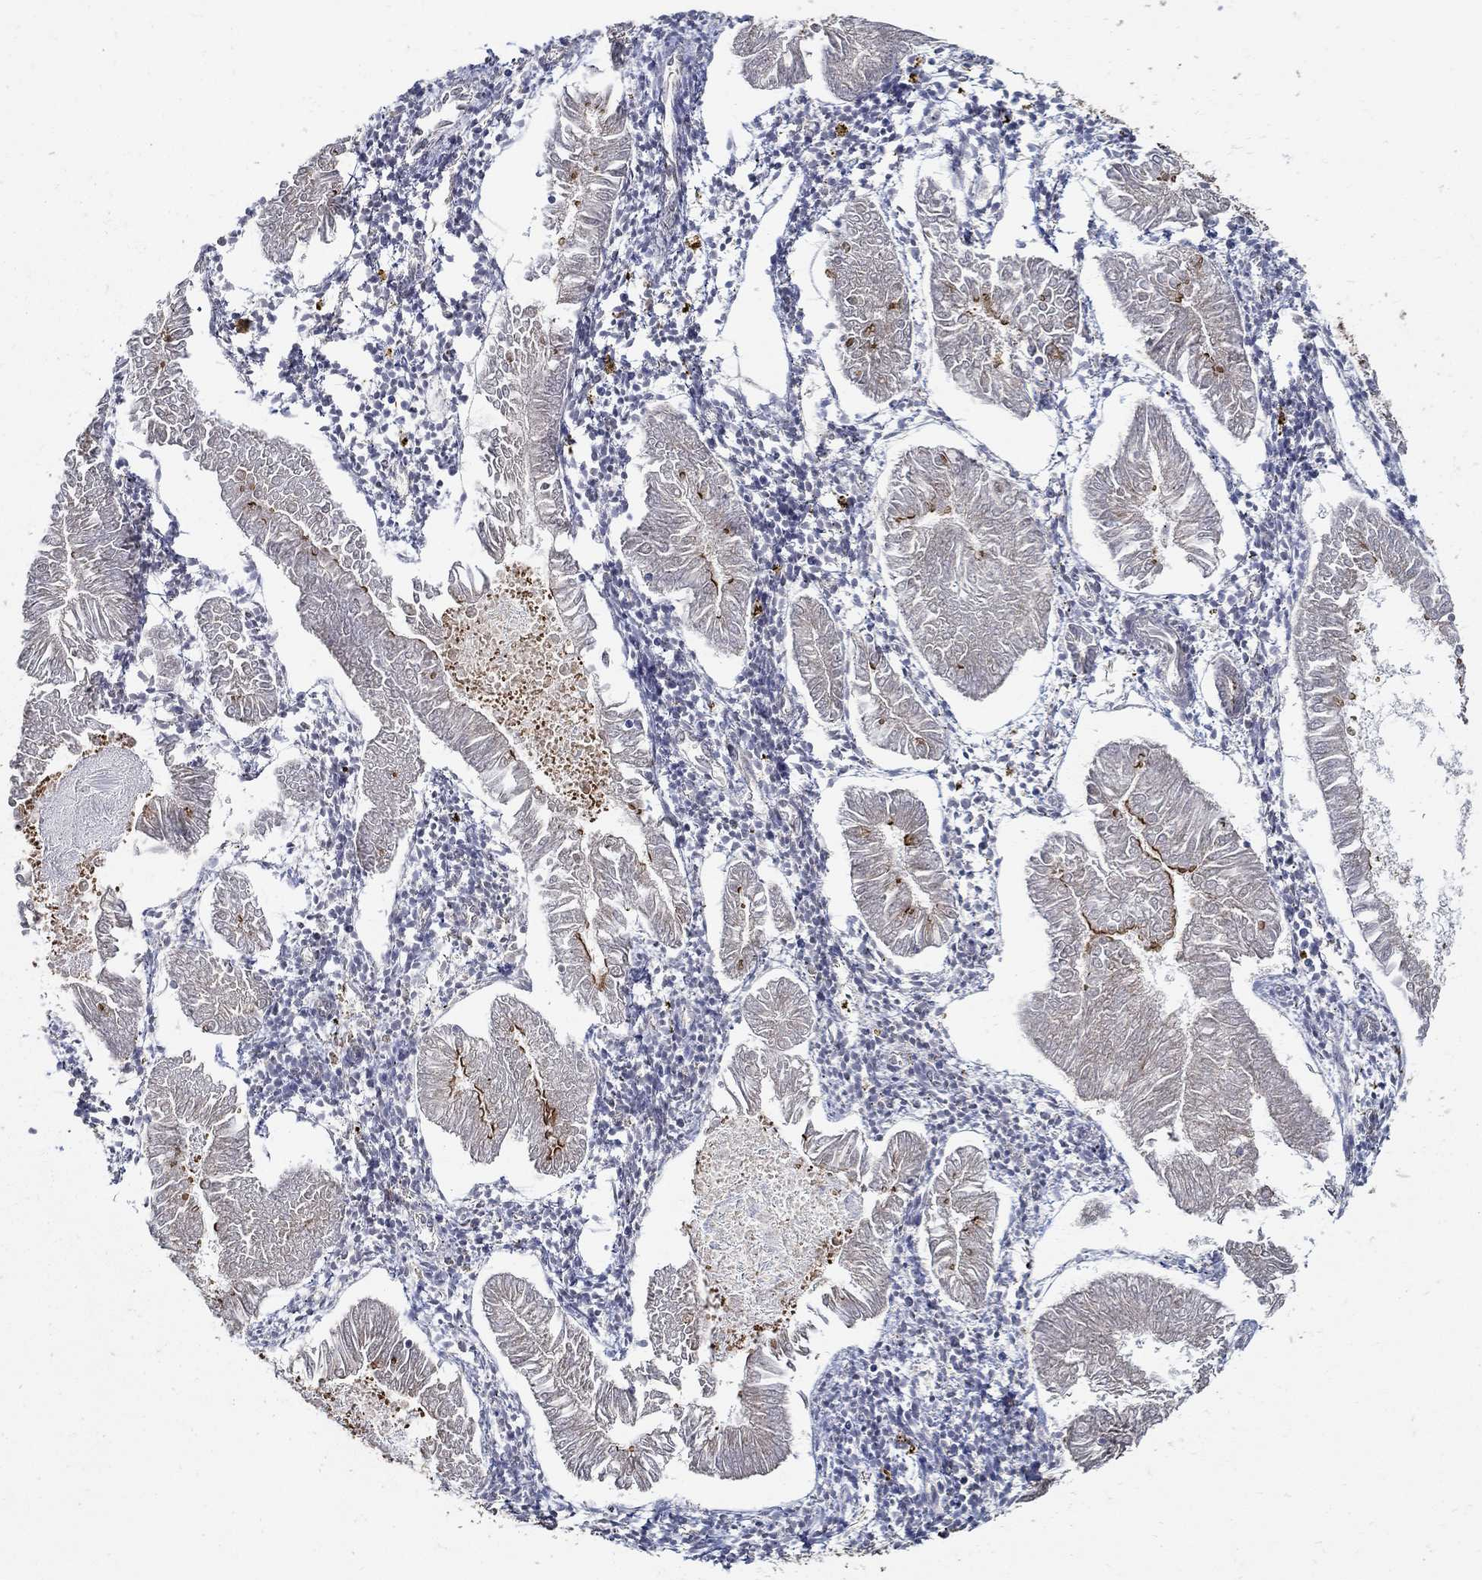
{"staining": {"intensity": "moderate", "quantity": "25%-75%", "location": "cytoplasmic/membranous"}, "tissue": "endometrial cancer", "cell_type": "Tumor cells", "image_type": "cancer", "snomed": [{"axis": "morphology", "description": "Adenocarcinoma, NOS"}, {"axis": "topography", "description": "Endometrium"}], "caption": "A photomicrograph of endometrial cancer stained for a protein shows moderate cytoplasmic/membranous brown staining in tumor cells.", "gene": "EMILIN3", "patient": {"sex": "female", "age": 53}}